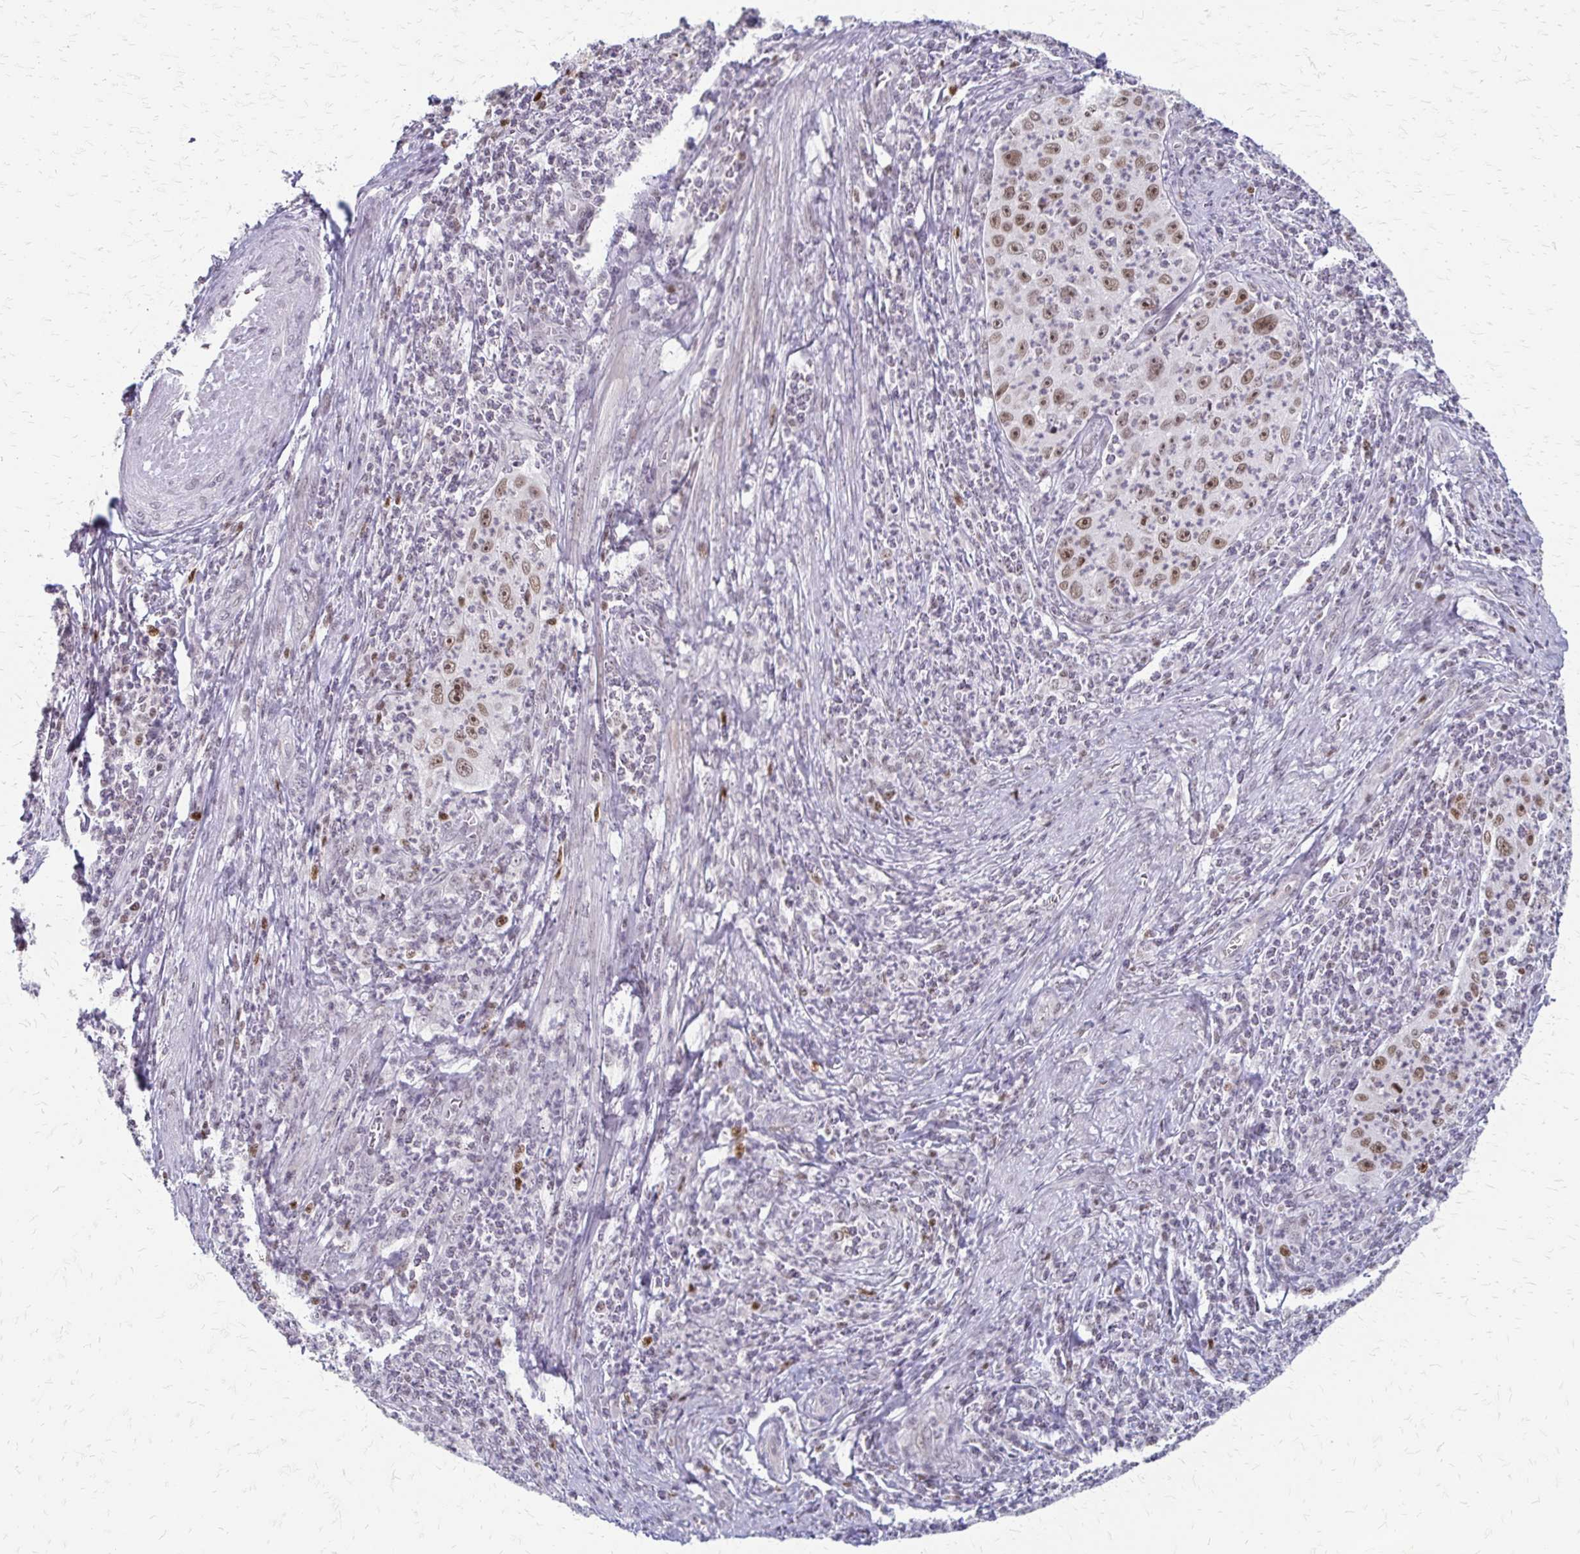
{"staining": {"intensity": "moderate", "quantity": ">75%", "location": "nuclear"}, "tissue": "cervical cancer", "cell_type": "Tumor cells", "image_type": "cancer", "snomed": [{"axis": "morphology", "description": "Squamous cell carcinoma, NOS"}, {"axis": "topography", "description": "Cervix"}], "caption": "Immunohistochemical staining of cervical cancer (squamous cell carcinoma) shows moderate nuclear protein staining in about >75% of tumor cells.", "gene": "EED", "patient": {"sex": "female", "age": 30}}